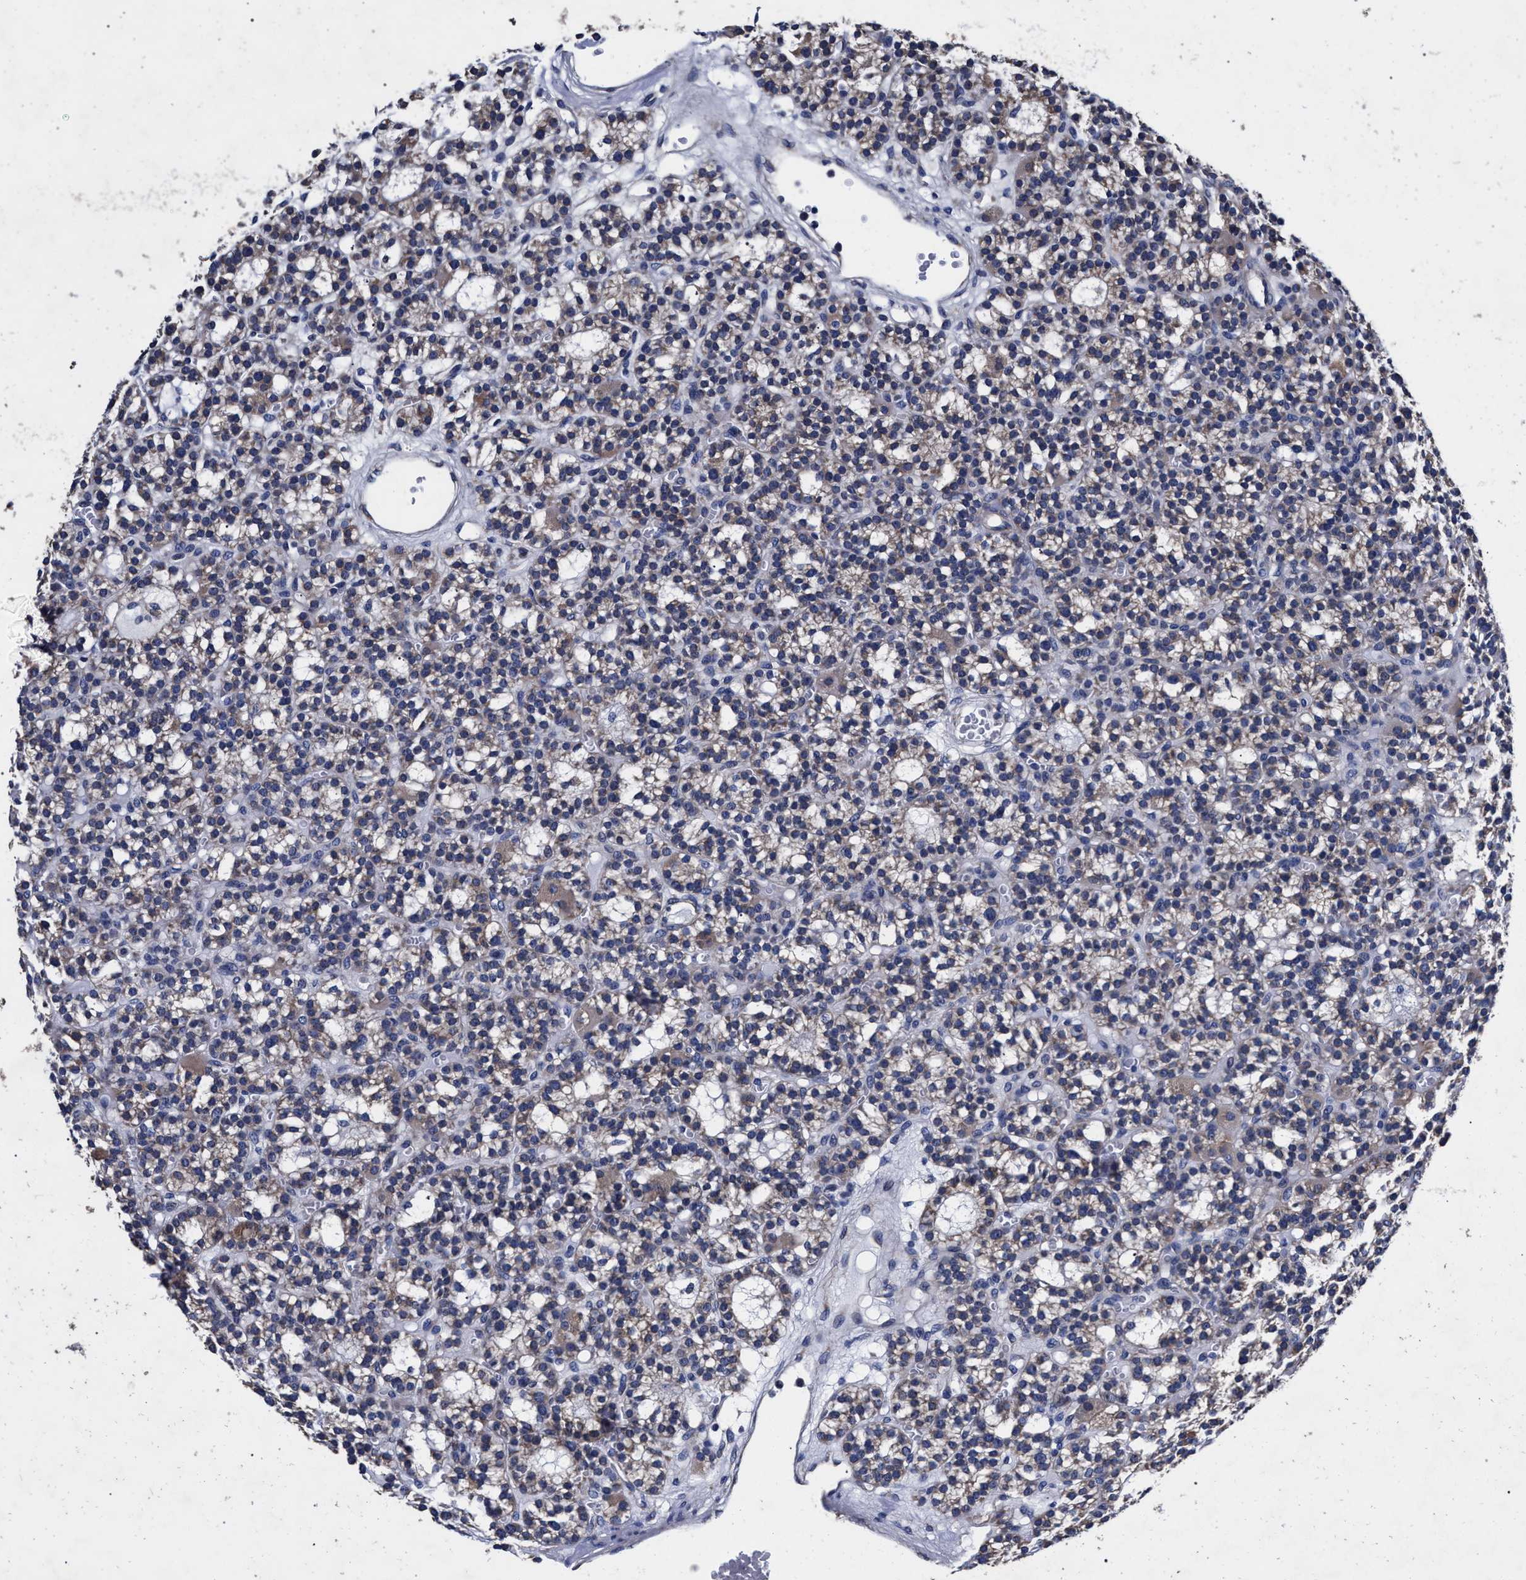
{"staining": {"intensity": "weak", "quantity": ">75%", "location": "cytoplasmic/membranous"}, "tissue": "parathyroid gland", "cell_type": "Glandular cells", "image_type": "normal", "snomed": [{"axis": "morphology", "description": "Normal tissue, NOS"}, {"axis": "morphology", "description": "Adenoma, NOS"}, {"axis": "topography", "description": "Parathyroid gland"}], "caption": "The micrograph displays staining of unremarkable parathyroid gland, revealing weak cytoplasmic/membranous protein expression (brown color) within glandular cells. (DAB (3,3'-diaminobenzidine) IHC with brightfield microscopy, high magnification).", "gene": "CFAP95", "patient": {"sex": "female", "age": 58}}